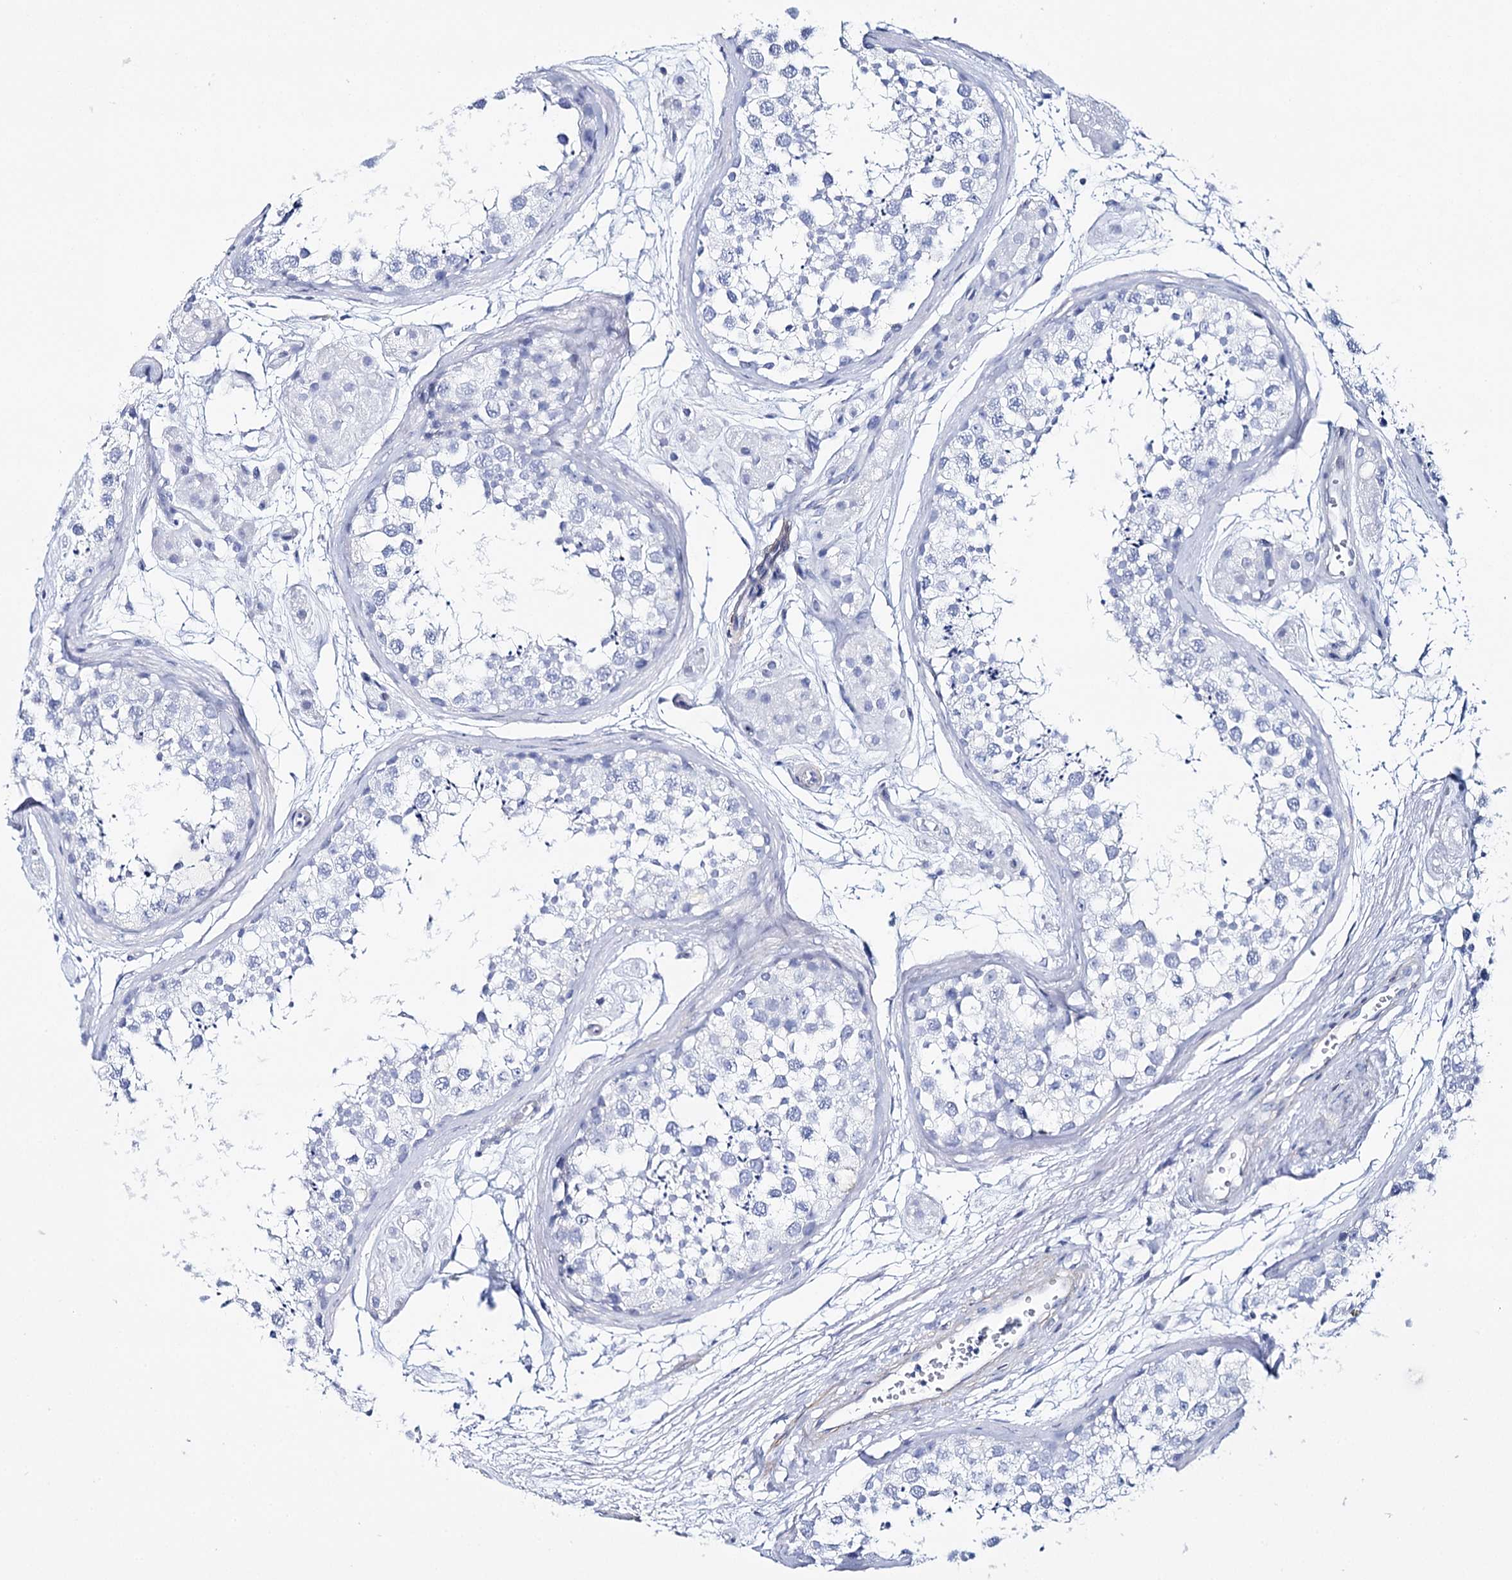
{"staining": {"intensity": "negative", "quantity": "none", "location": "none"}, "tissue": "testis", "cell_type": "Cells in seminiferous ducts", "image_type": "normal", "snomed": [{"axis": "morphology", "description": "Normal tissue, NOS"}, {"axis": "topography", "description": "Testis"}], "caption": "Immunohistochemistry histopathology image of unremarkable testis: human testis stained with DAB (3,3'-diaminobenzidine) demonstrates no significant protein staining in cells in seminiferous ducts. Brightfield microscopy of immunohistochemistry (IHC) stained with DAB (3,3'-diaminobenzidine) (brown) and hematoxylin (blue), captured at high magnification.", "gene": "CSN3", "patient": {"sex": "male", "age": 56}}